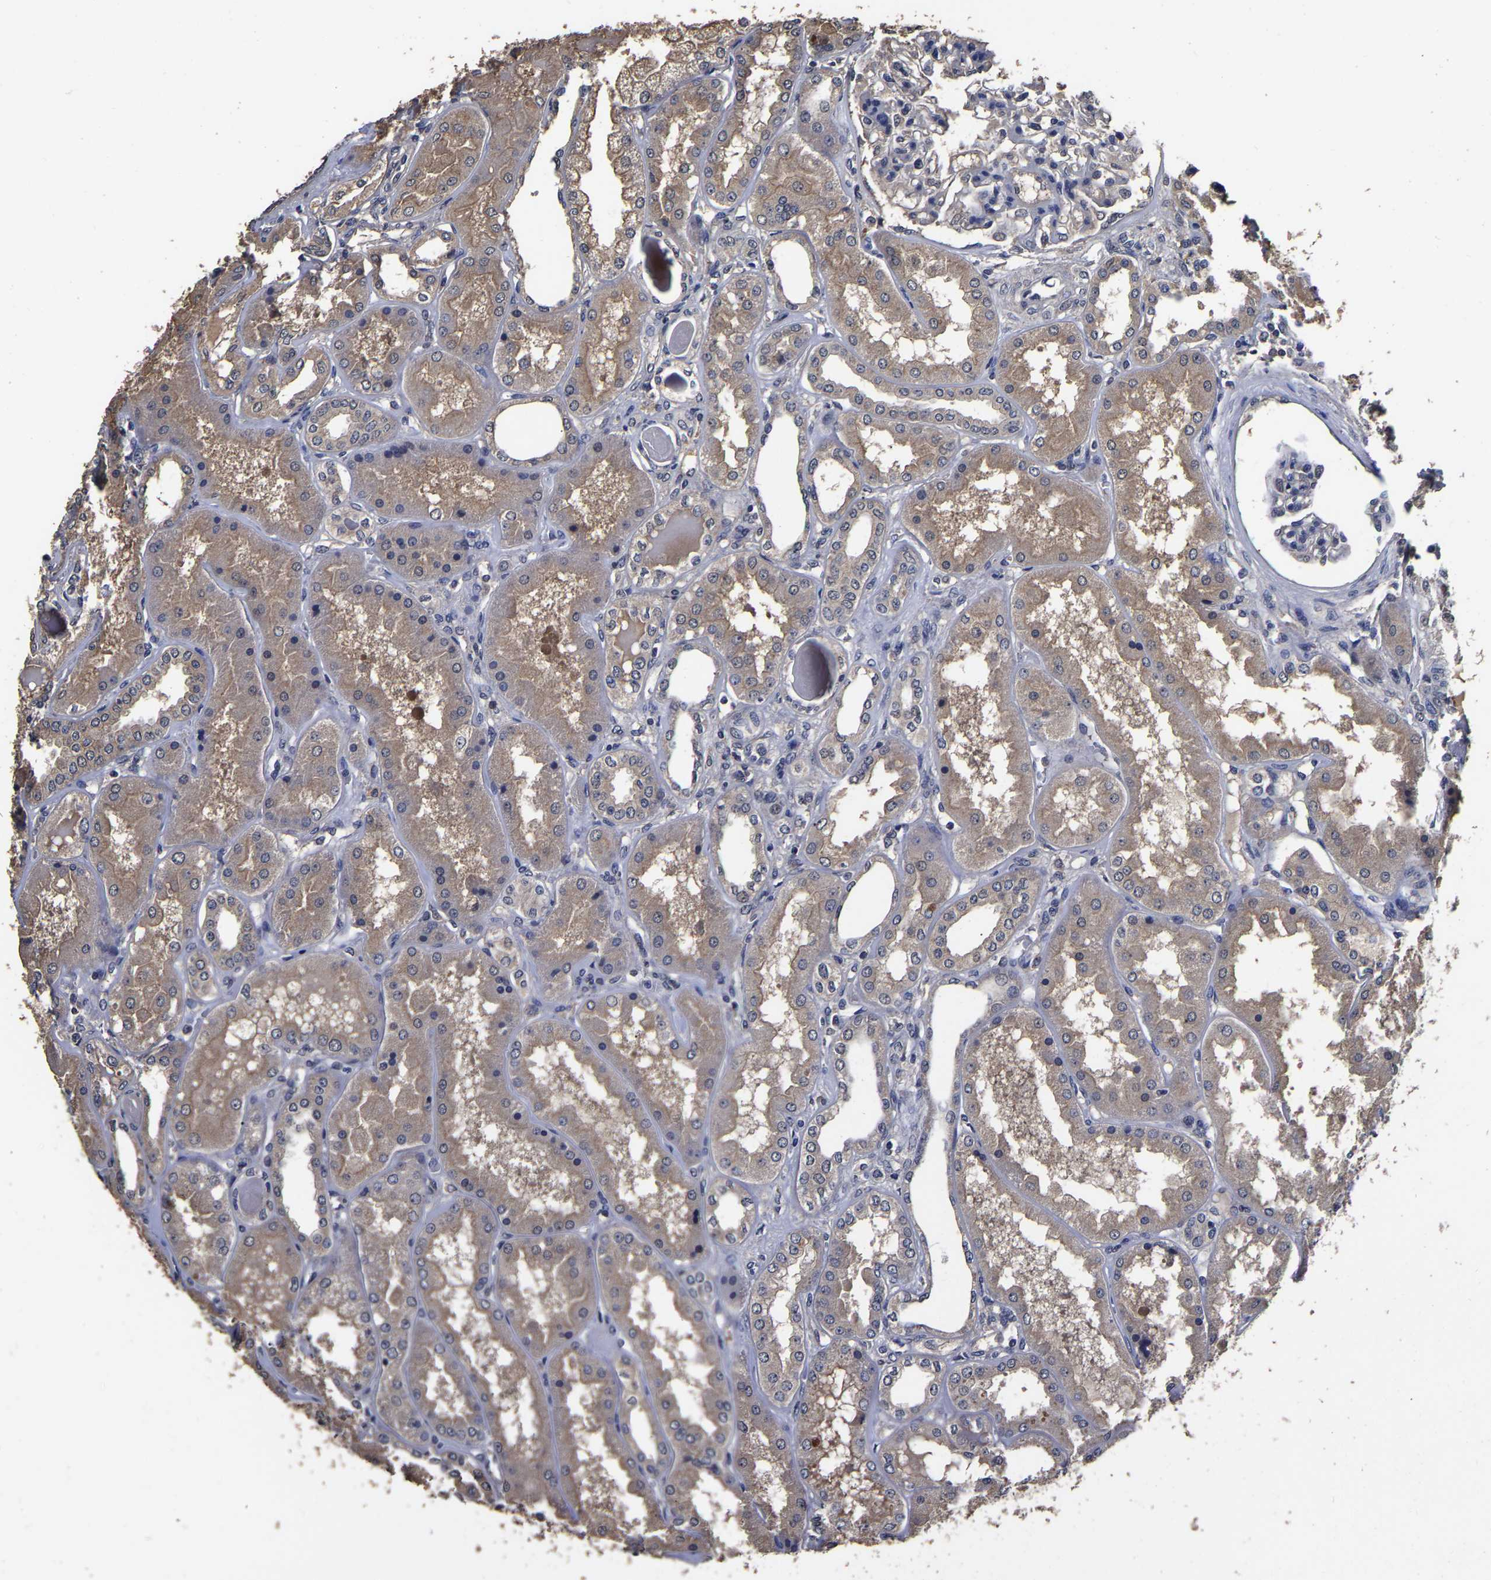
{"staining": {"intensity": "weak", "quantity": "<25%", "location": "cytoplasmic/membranous"}, "tissue": "kidney", "cell_type": "Cells in glomeruli", "image_type": "normal", "snomed": [{"axis": "morphology", "description": "Normal tissue, NOS"}, {"axis": "topography", "description": "Kidney"}], "caption": "Protein analysis of benign kidney reveals no significant expression in cells in glomeruli.", "gene": "STK32C", "patient": {"sex": "female", "age": 56}}